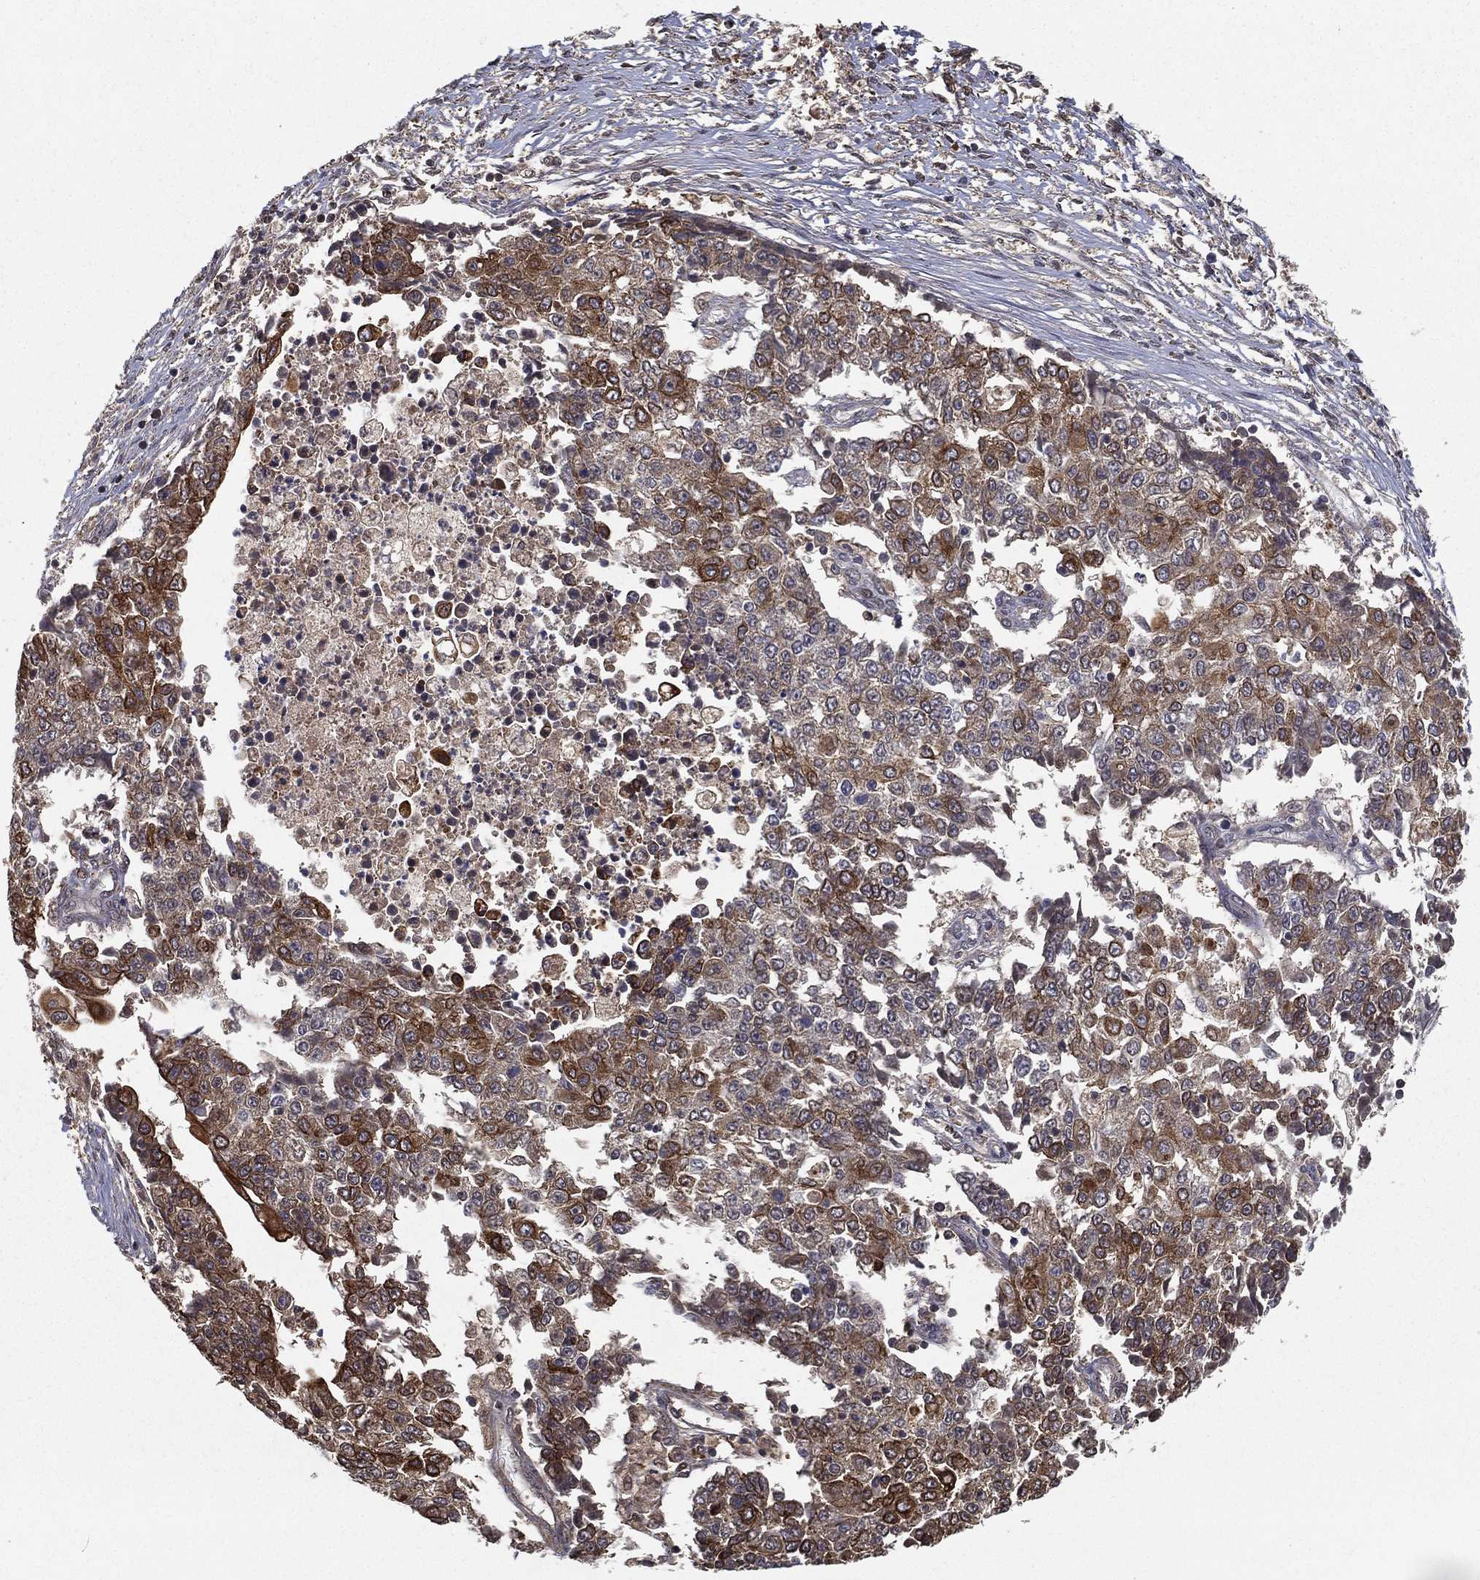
{"staining": {"intensity": "strong", "quantity": "<25%", "location": "cytoplasmic/membranous"}, "tissue": "ovarian cancer", "cell_type": "Tumor cells", "image_type": "cancer", "snomed": [{"axis": "morphology", "description": "Carcinoma, endometroid"}, {"axis": "topography", "description": "Ovary"}], "caption": "Approximately <25% of tumor cells in human ovarian cancer reveal strong cytoplasmic/membranous protein staining as visualized by brown immunohistochemical staining.", "gene": "SLC6A6", "patient": {"sex": "female", "age": 42}}